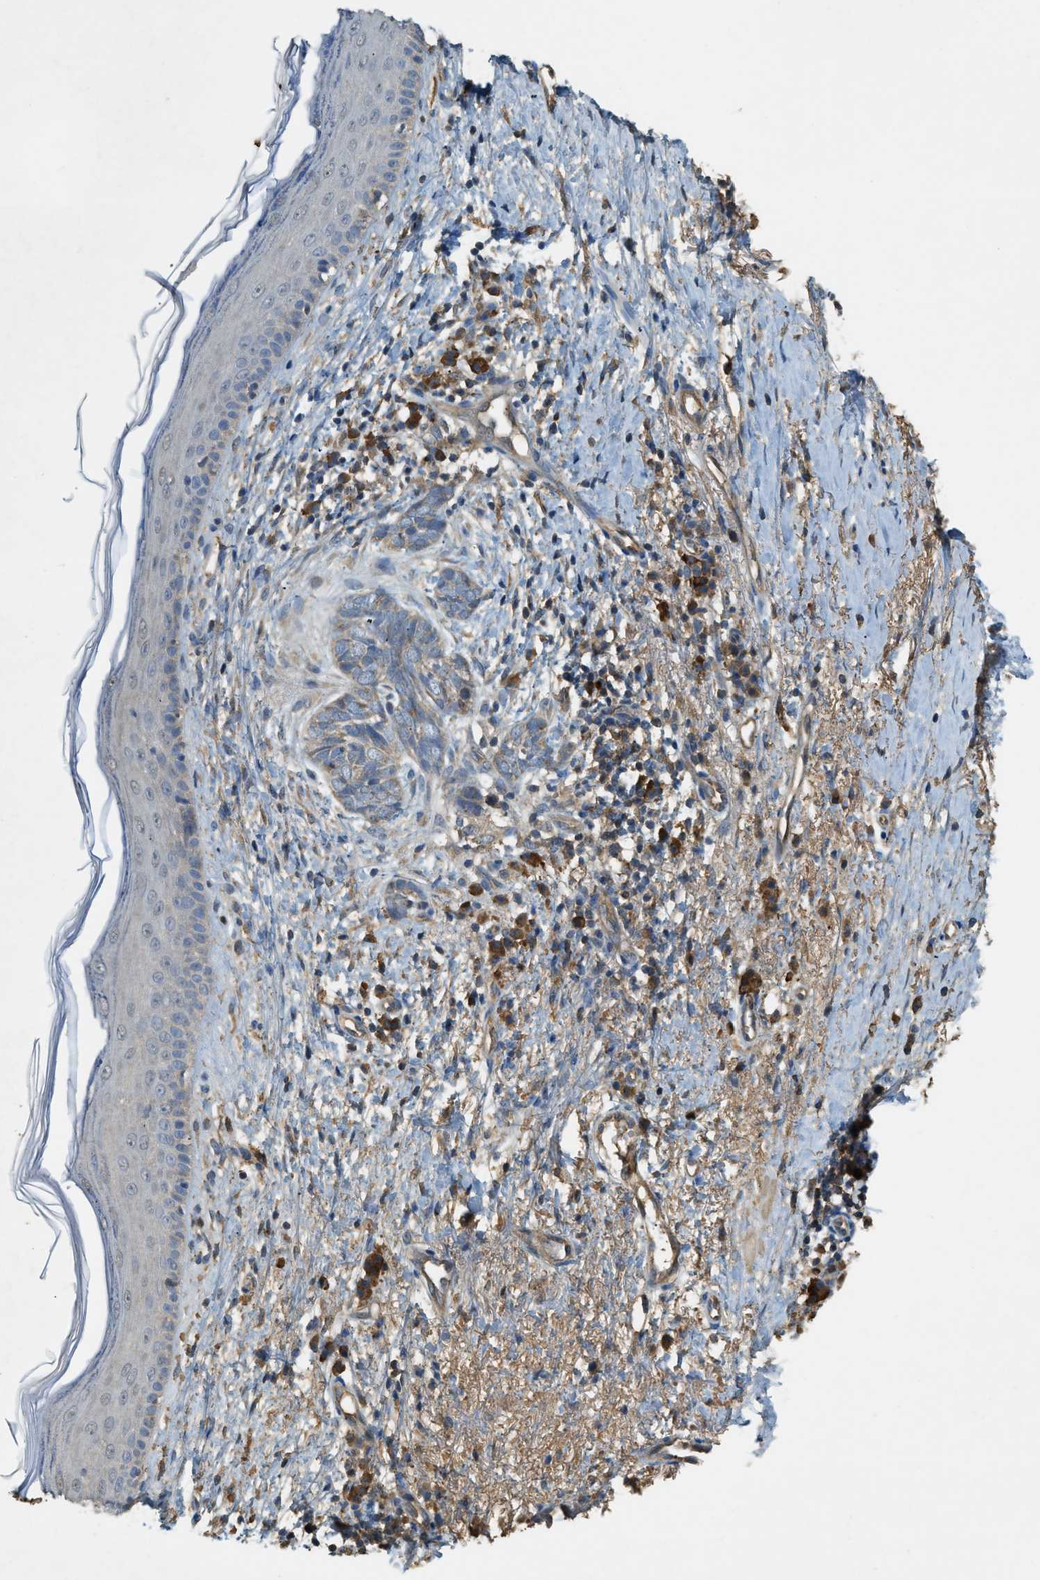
{"staining": {"intensity": "weak", "quantity": "<25%", "location": "cytoplasmic/membranous"}, "tissue": "skin cancer", "cell_type": "Tumor cells", "image_type": "cancer", "snomed": [{"axis": "morphology", "description": "Basal cell carcinoma"}, {"axis": "topography", "description": "Skin"}], "caption": "Immunohistochemistry image of neoplastic tissue: human skin cancer (basal cell carcinoma) stained with DAB shows no significant protein positivity in tumor cells.", "gene": "CFLAR", "patient": {"sex": "female", "age": 84}}